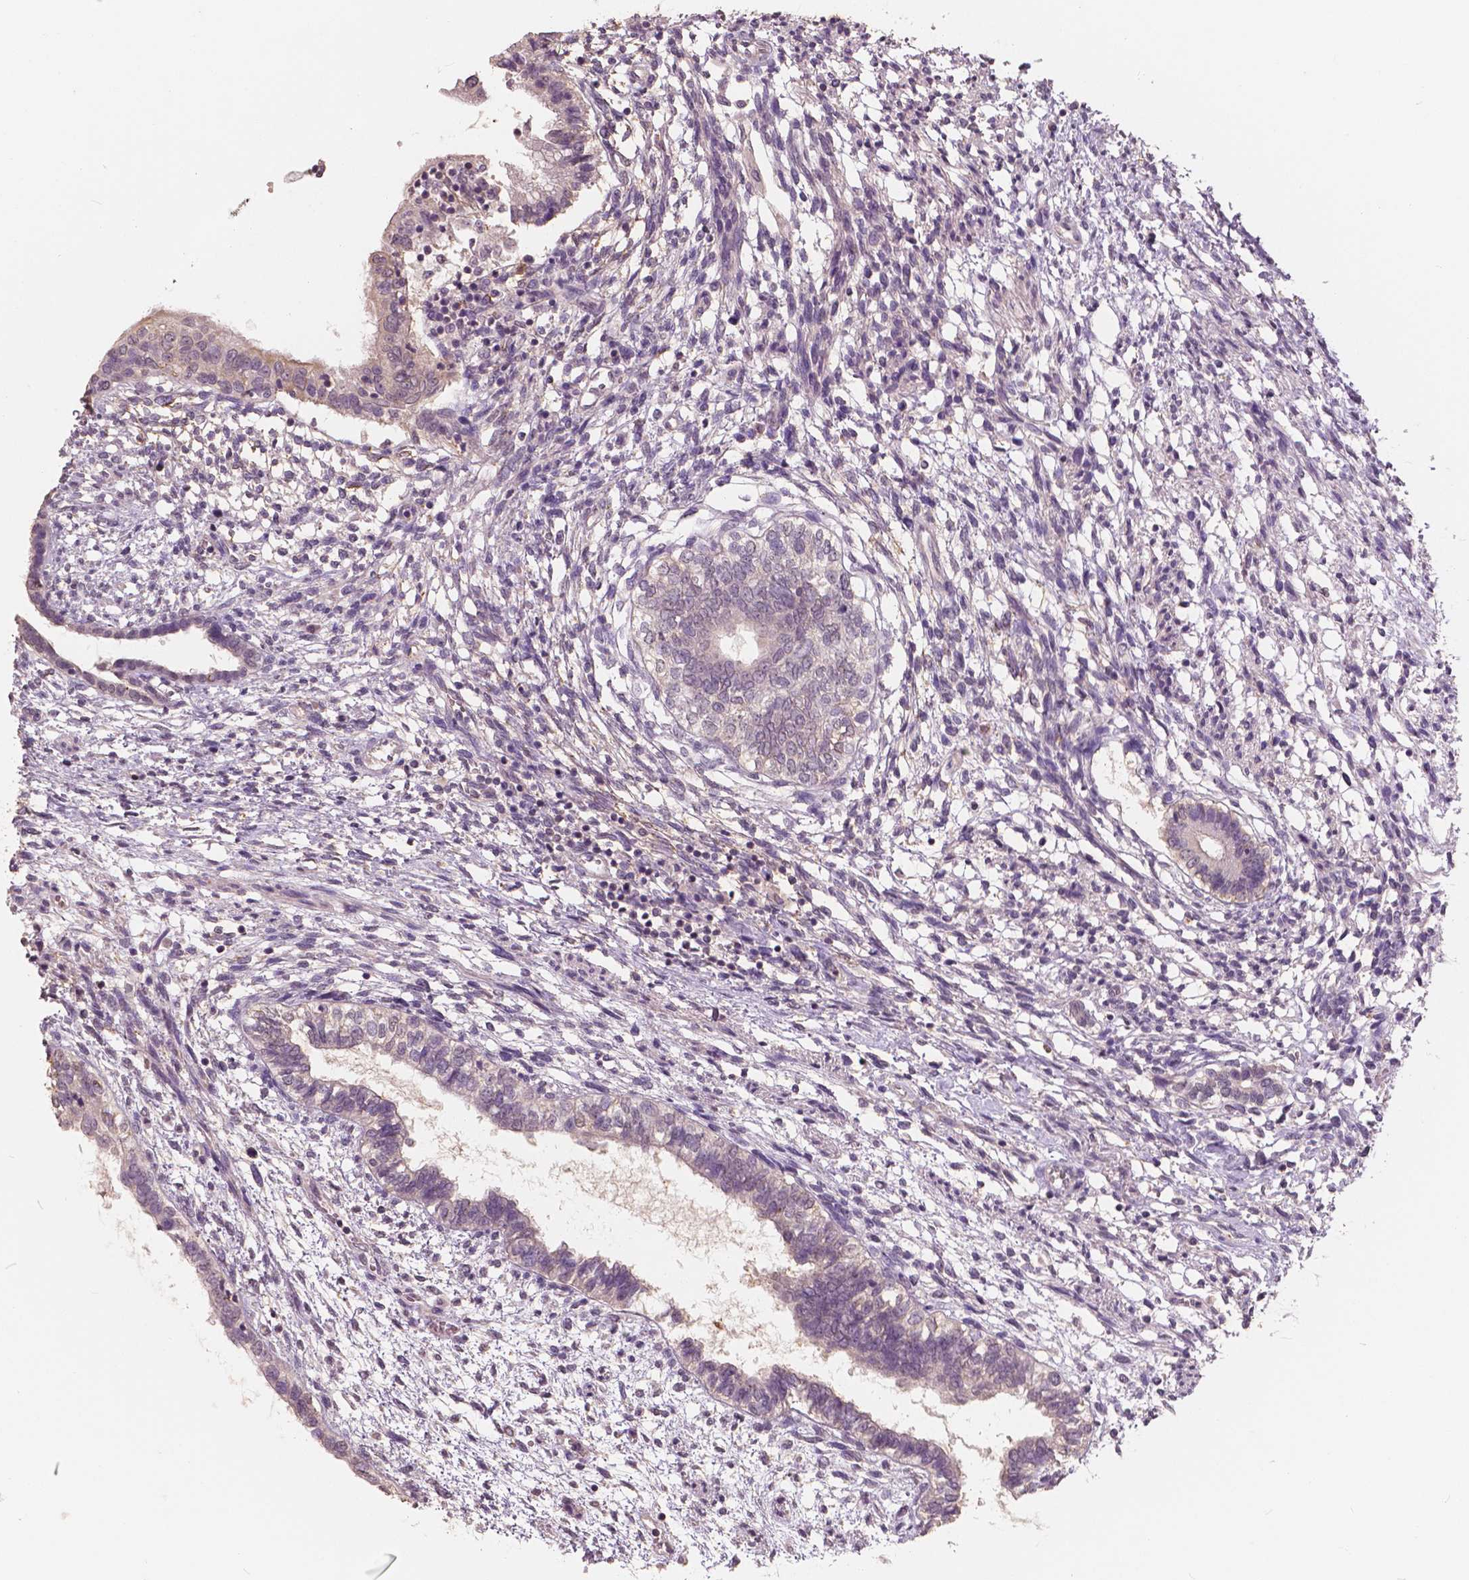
{"staining": {"intensity": "weak", "quantity": "<25%", "location": "cytoplasmic/membranous"}, "tissue": "testis cancer", "cell_type": "Tumor cells", "image_type": "cancer", "snomed": [{"axis": "morphology", "description": "Carcinoma, Embryonal, NOS"}, {"axis": "topography", "description": "Testis"}], "caption": "There is no significant positivity in tumor cells of testis cancer.", "gene": "SAT2", "patient": {"sex": "male", "age": 37}}